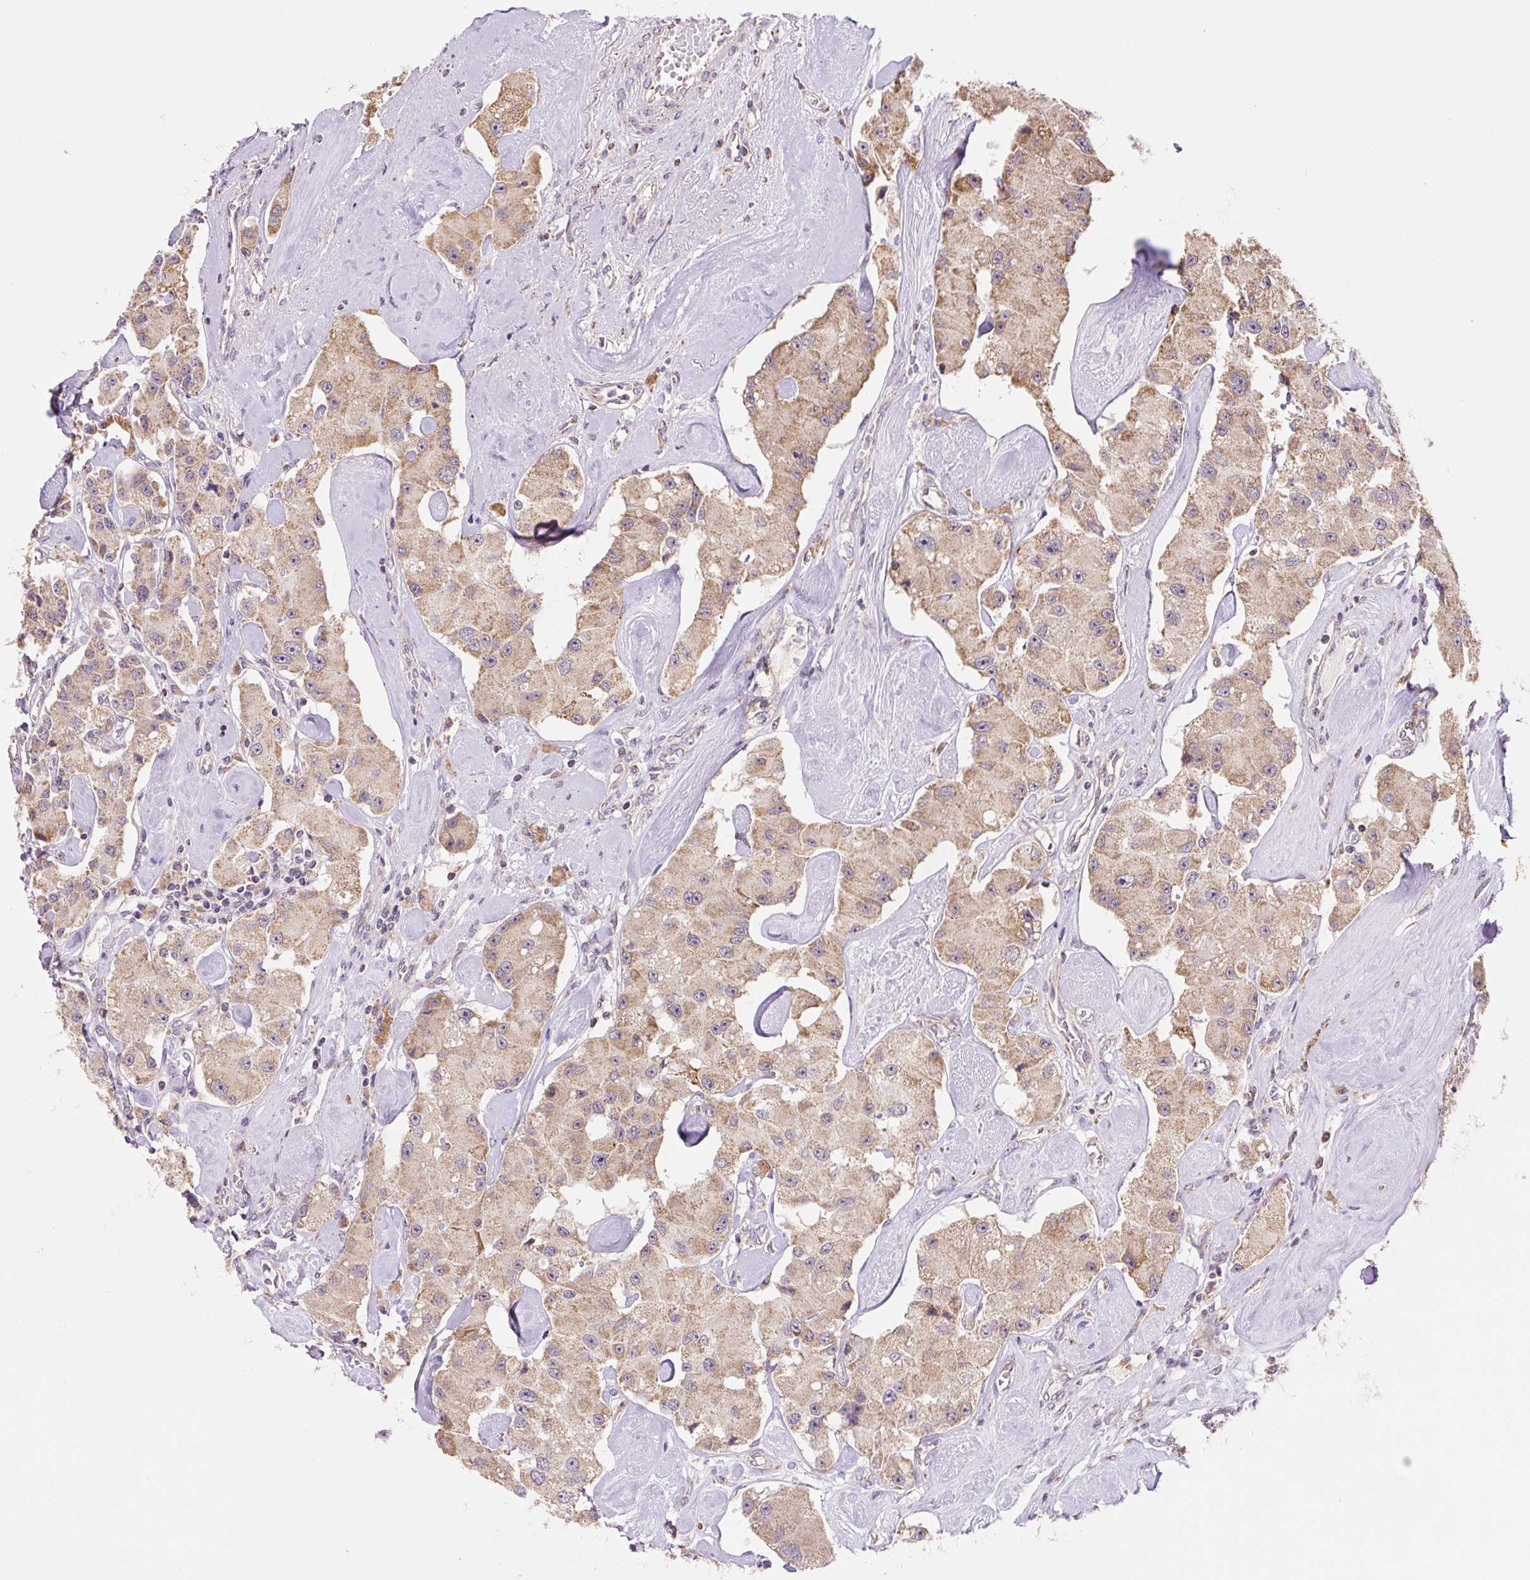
{"staining": {"intensity": "moderate", "quantity": ">75%", "location": "cytoplasmic/membranous"}, "tissue": "carcinoid", "cell_type": "Tumor cells", "image_type": "cancer", "snomed": [{"axis": "morphology", "description": "Carcinoid, malignant, NOS"}, {"axis": "topography", "description": "Pancreas"}], "caption": "The image demonstrates a brown stain indicating the presence of a protein in the cytoplasmic/membranous of tumor cells in malignant carcinoid.", "gene": "MFSD9", "patient": {"sex": "male", "age": 41}}